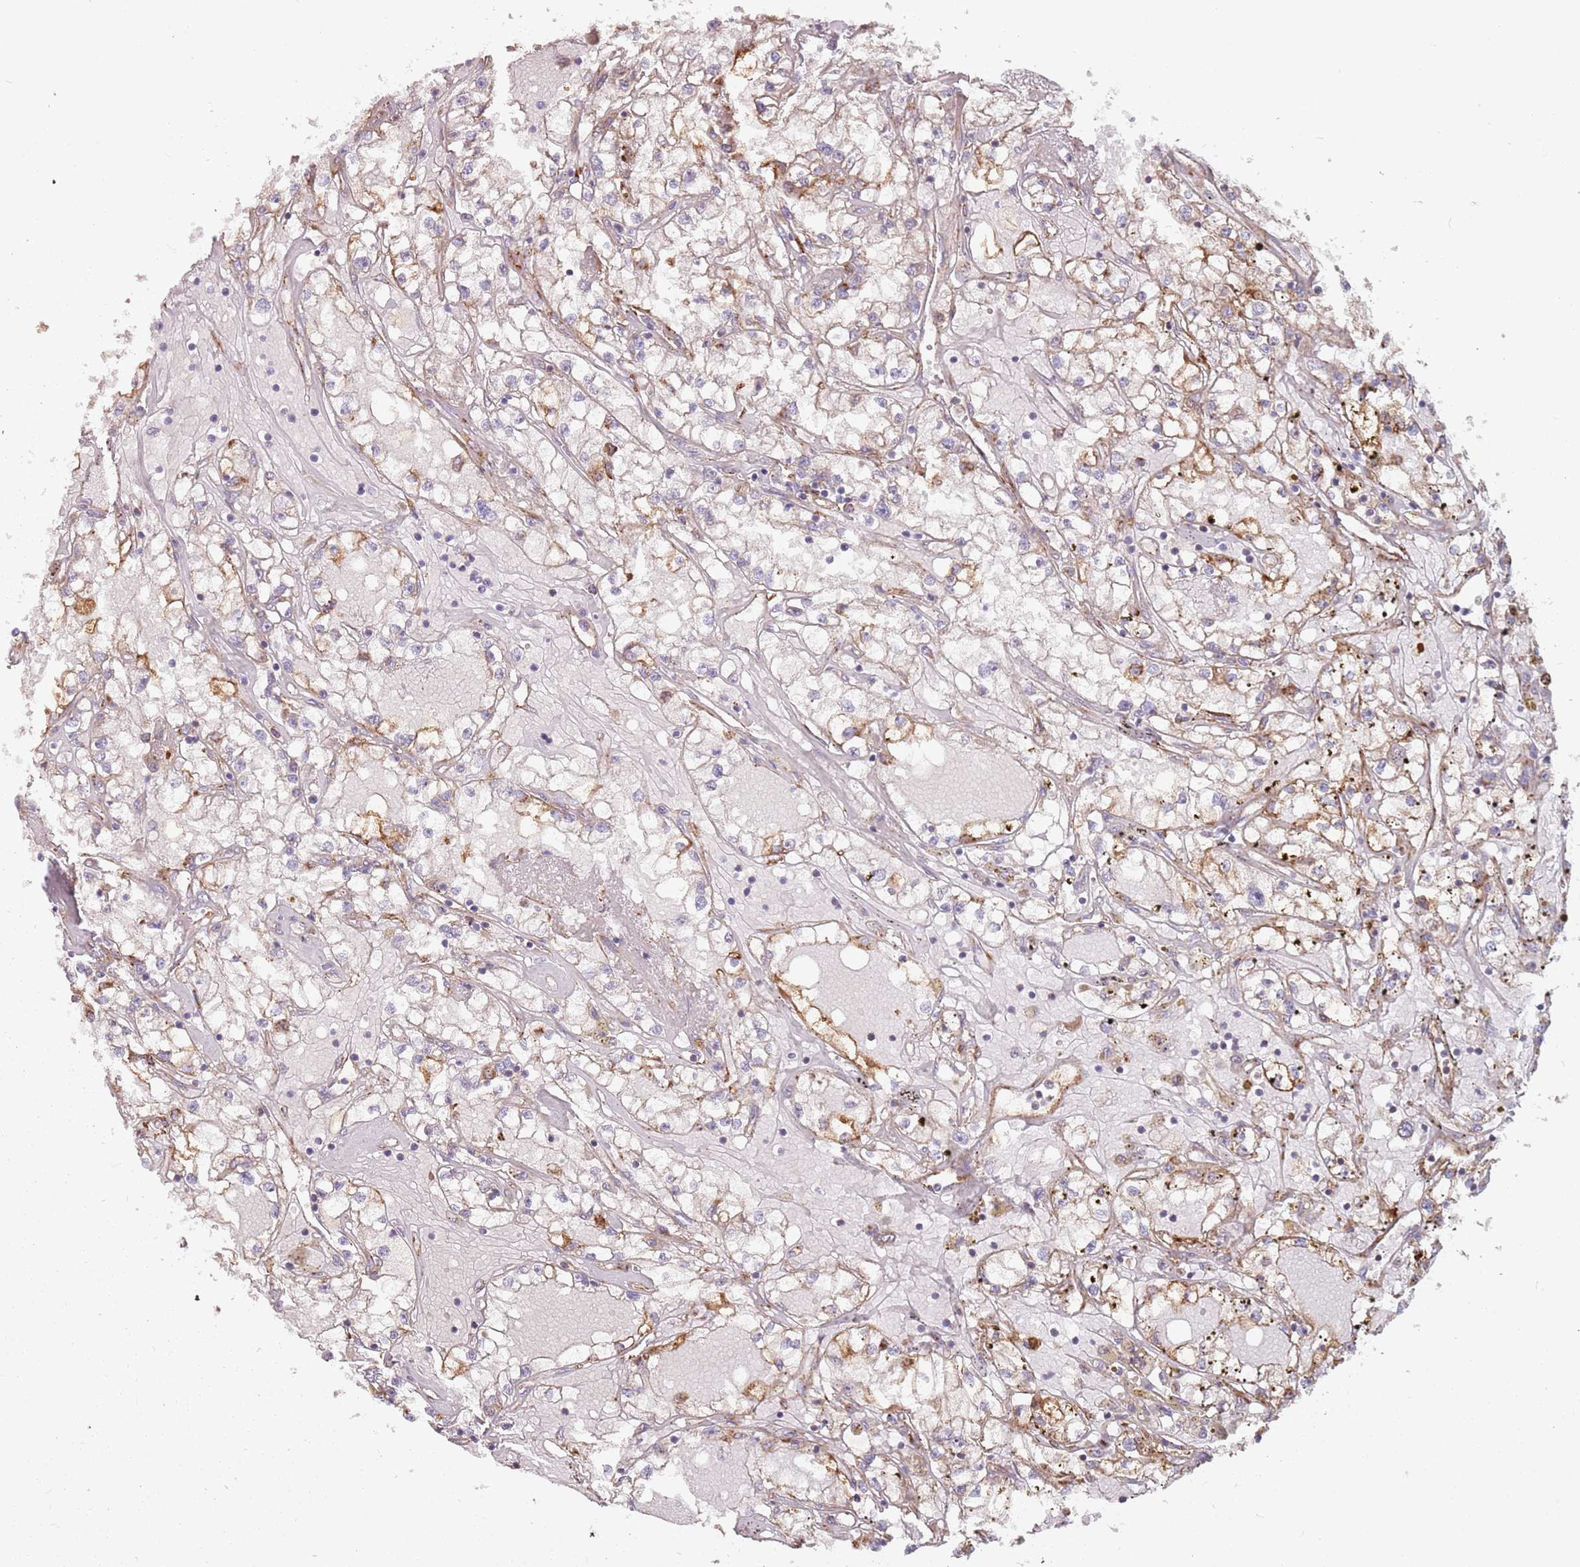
{"staining": {"intensity": "moderate", "quantity": "25%-75%", "location": "cytoplasmic/membranous"}, "tissue": "renal cancer", "cell_type": "Tumor cells", "image_type": "cancer", "snomed": [{"axis": "morphology", "description": "Adenocarcinoma, NOS"}, {"axis": "topography", "description": "Kidney"}], "caption": "Renal cancer tissue displays moderate cytoplasmic/membranous staining in approximately 25%-75% of tumor cells Nuclei are stained in blue.", "gene": "TPD52L2", "patient": {"sex": "male", "age": 56}}